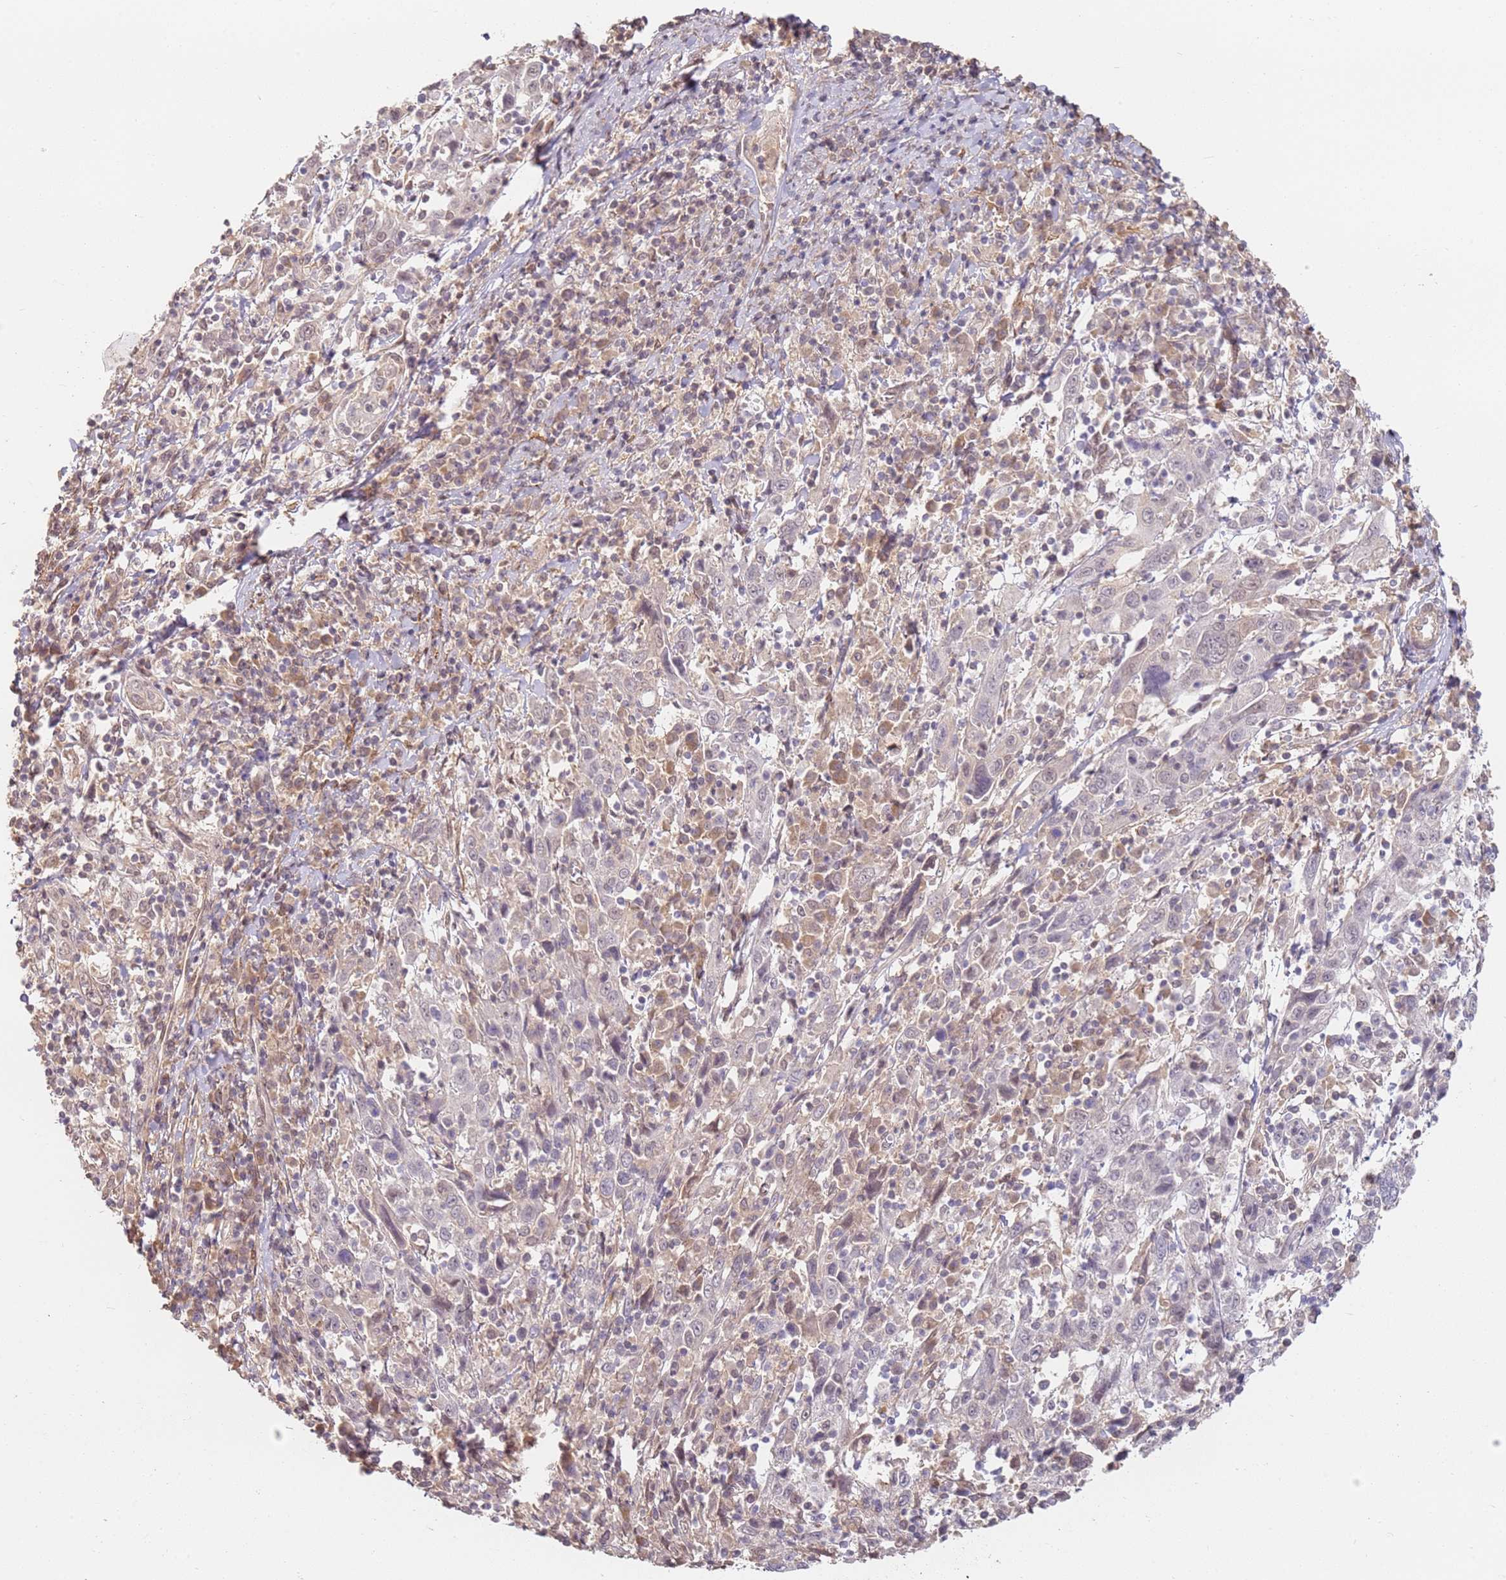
{"staining": {"intensity": "negative", "quantity": "none", "location": "none"}, "tissue": "cervical cancer", "cell_type": "Tumor cells", "image_type": "cancer", "snomed": [{"axis": "morphology", "description": "Squamous cell carcinoma, NOS"}, {"axis": "topography", "description": "Cervix"}], "caption": "A micrograph of human cervical cancer is negative for staining in tumor cells.", "gene": "WDR93", "patient": {"sex": "female", "age": 46}}